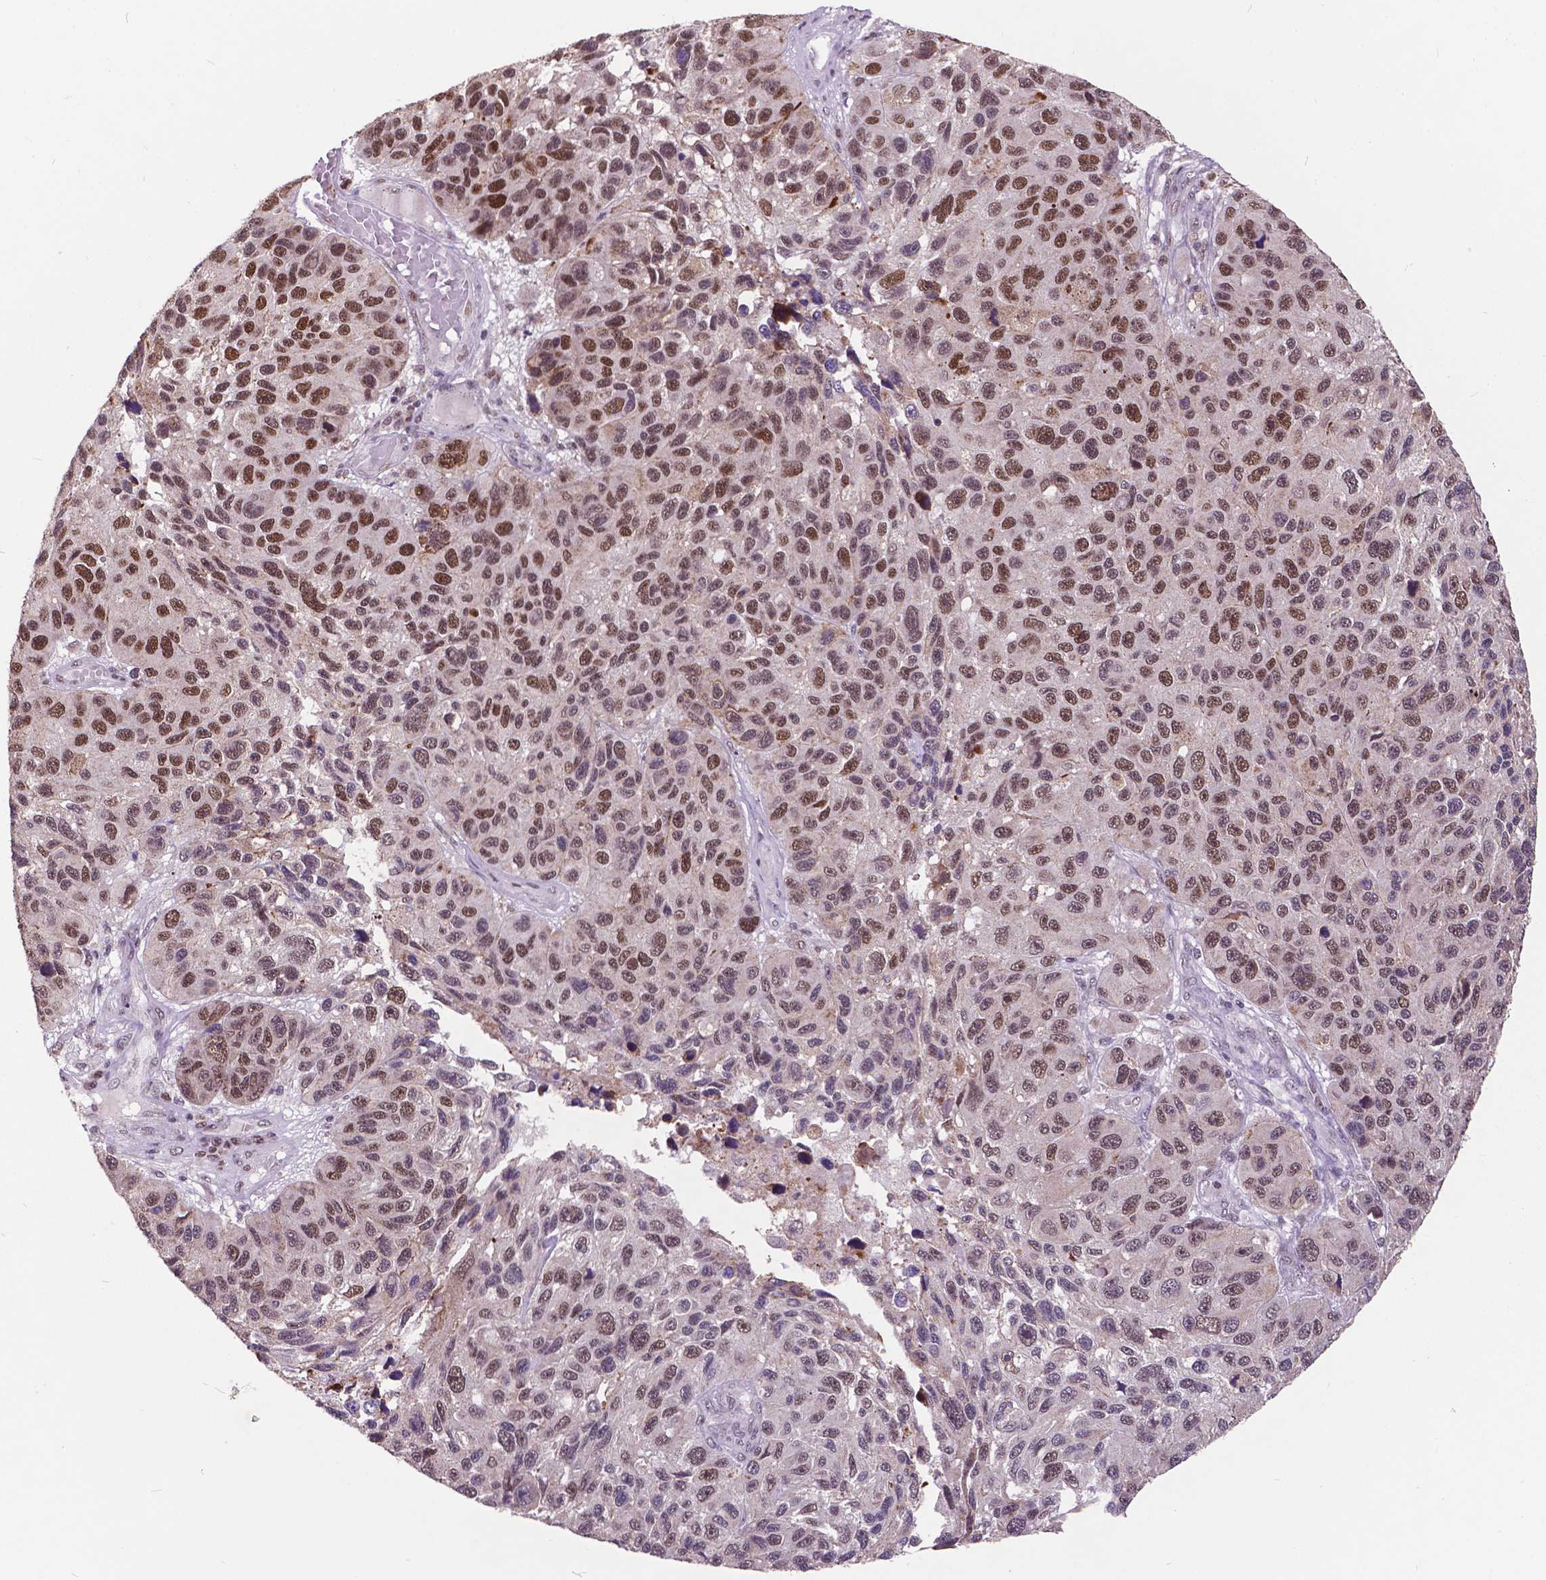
{"staining": {"intensity": "strong", "quantity": "25%-75%", "location": "nuclear"}, "tissue": "melanoma", "cell_type": "Tumor cells", "image_type": "cancer", "snomed": [{"axis": "morphology", "description": "Malignant melanoma, NOS"}, {"axis": "topography", "description": "Skin"}], "caption": "Brown immunohistochemical staining in human malignant melanoma shows strong nuclear positivity in approximately 25%-75% of tumor cells.", "gene": "MSH2", "patient": {"sex": "male", "age": 53}}